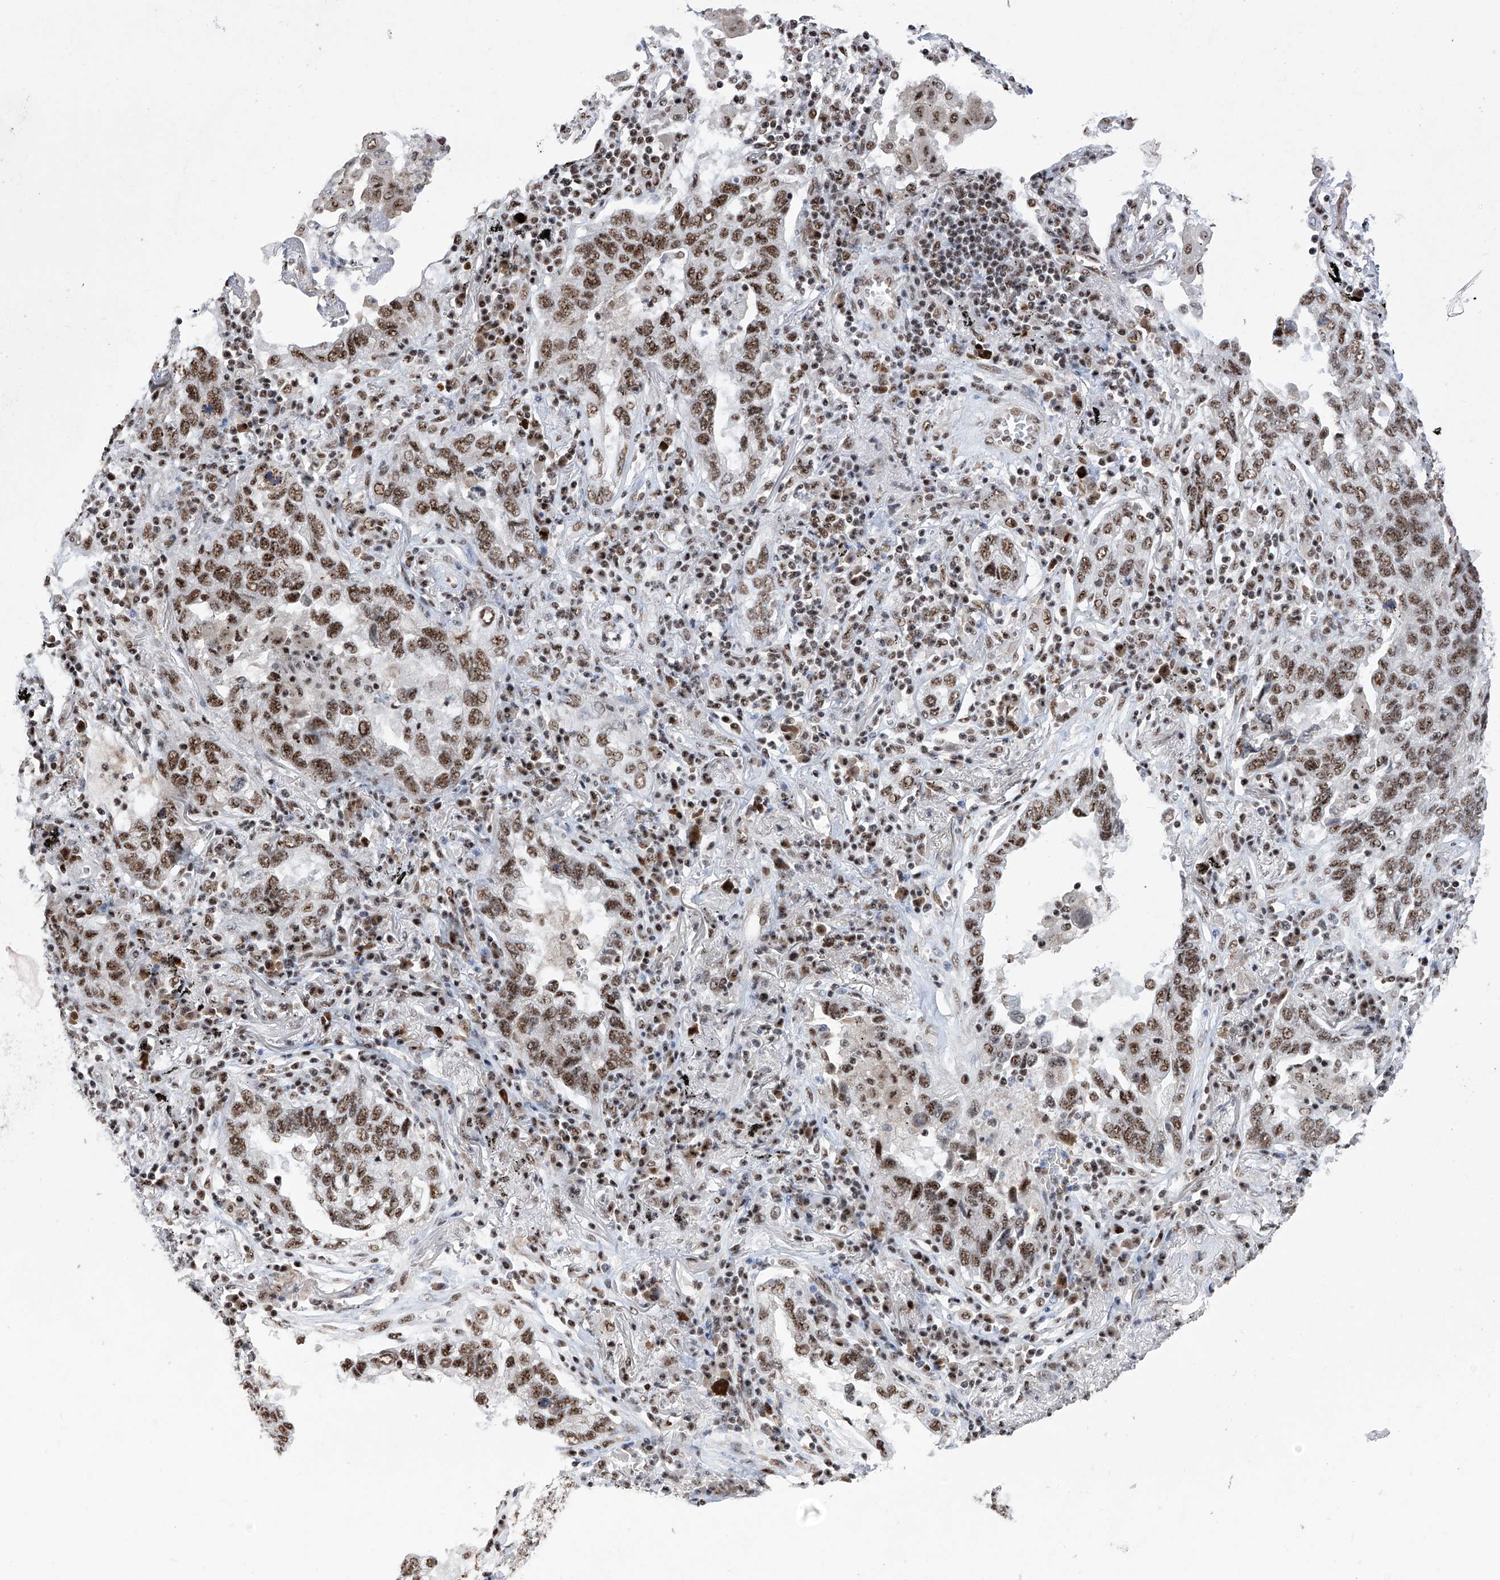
{"staining": {"intensity": "moderate", "quantity": ">75%", "location": "nuclear"}, "tissue": "lung cancer", "cell_type": "Tumor cells", "image_type": "cancer", "snomed": [{"axis": "morphology", "description": "Adenocarcinoma, NOS"}, {"axis": "topography", "description": "Lung"}], "caption": "About >75% of tumor cells in lung cancer (adenocarcinoma) reveal moderate nuclear protein expression as visualized by brown immunohistochemical staining.", "gene": "FBXL4", "patient": {"sex": "male", "age": 65}}